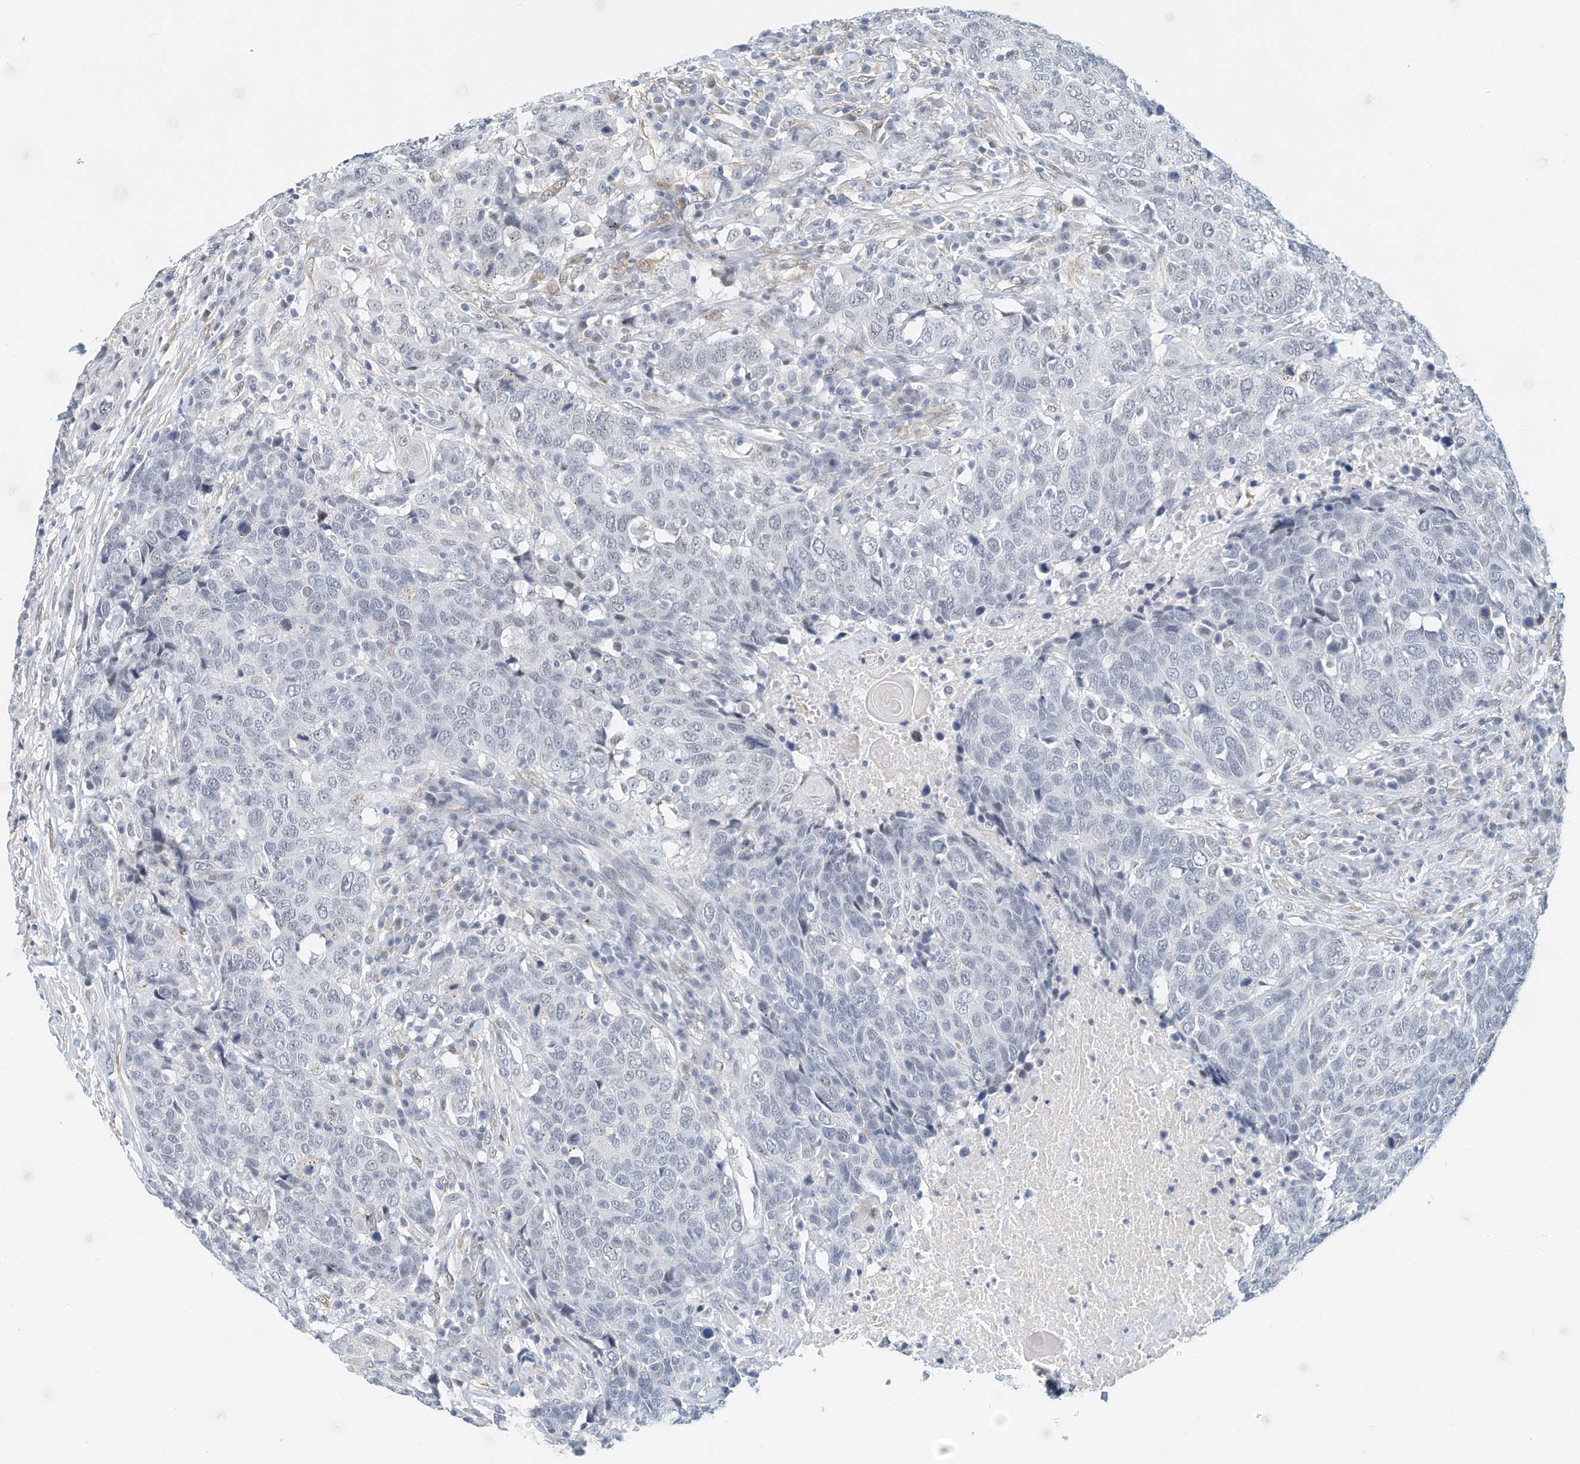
{"staining": {"intensity": "negative", "quantity": "none", "location": "none"}, "tissue": "head and neck cancer", "cell_type": "Tumor cells", "image_type": "cancer", "snomed": [{"axis": "morphology", "description": "Squamous cell carcinoma, NOS"}, {"axis": "topography", "description": "Head-Neck"}], "caption": "Image shows no protein staining in tumor cells of head and neck cancer (squamous cell carcinoma) tissue.", "gene": "ARHGAP28", "patient": {"sex": "male", "age": 66}}